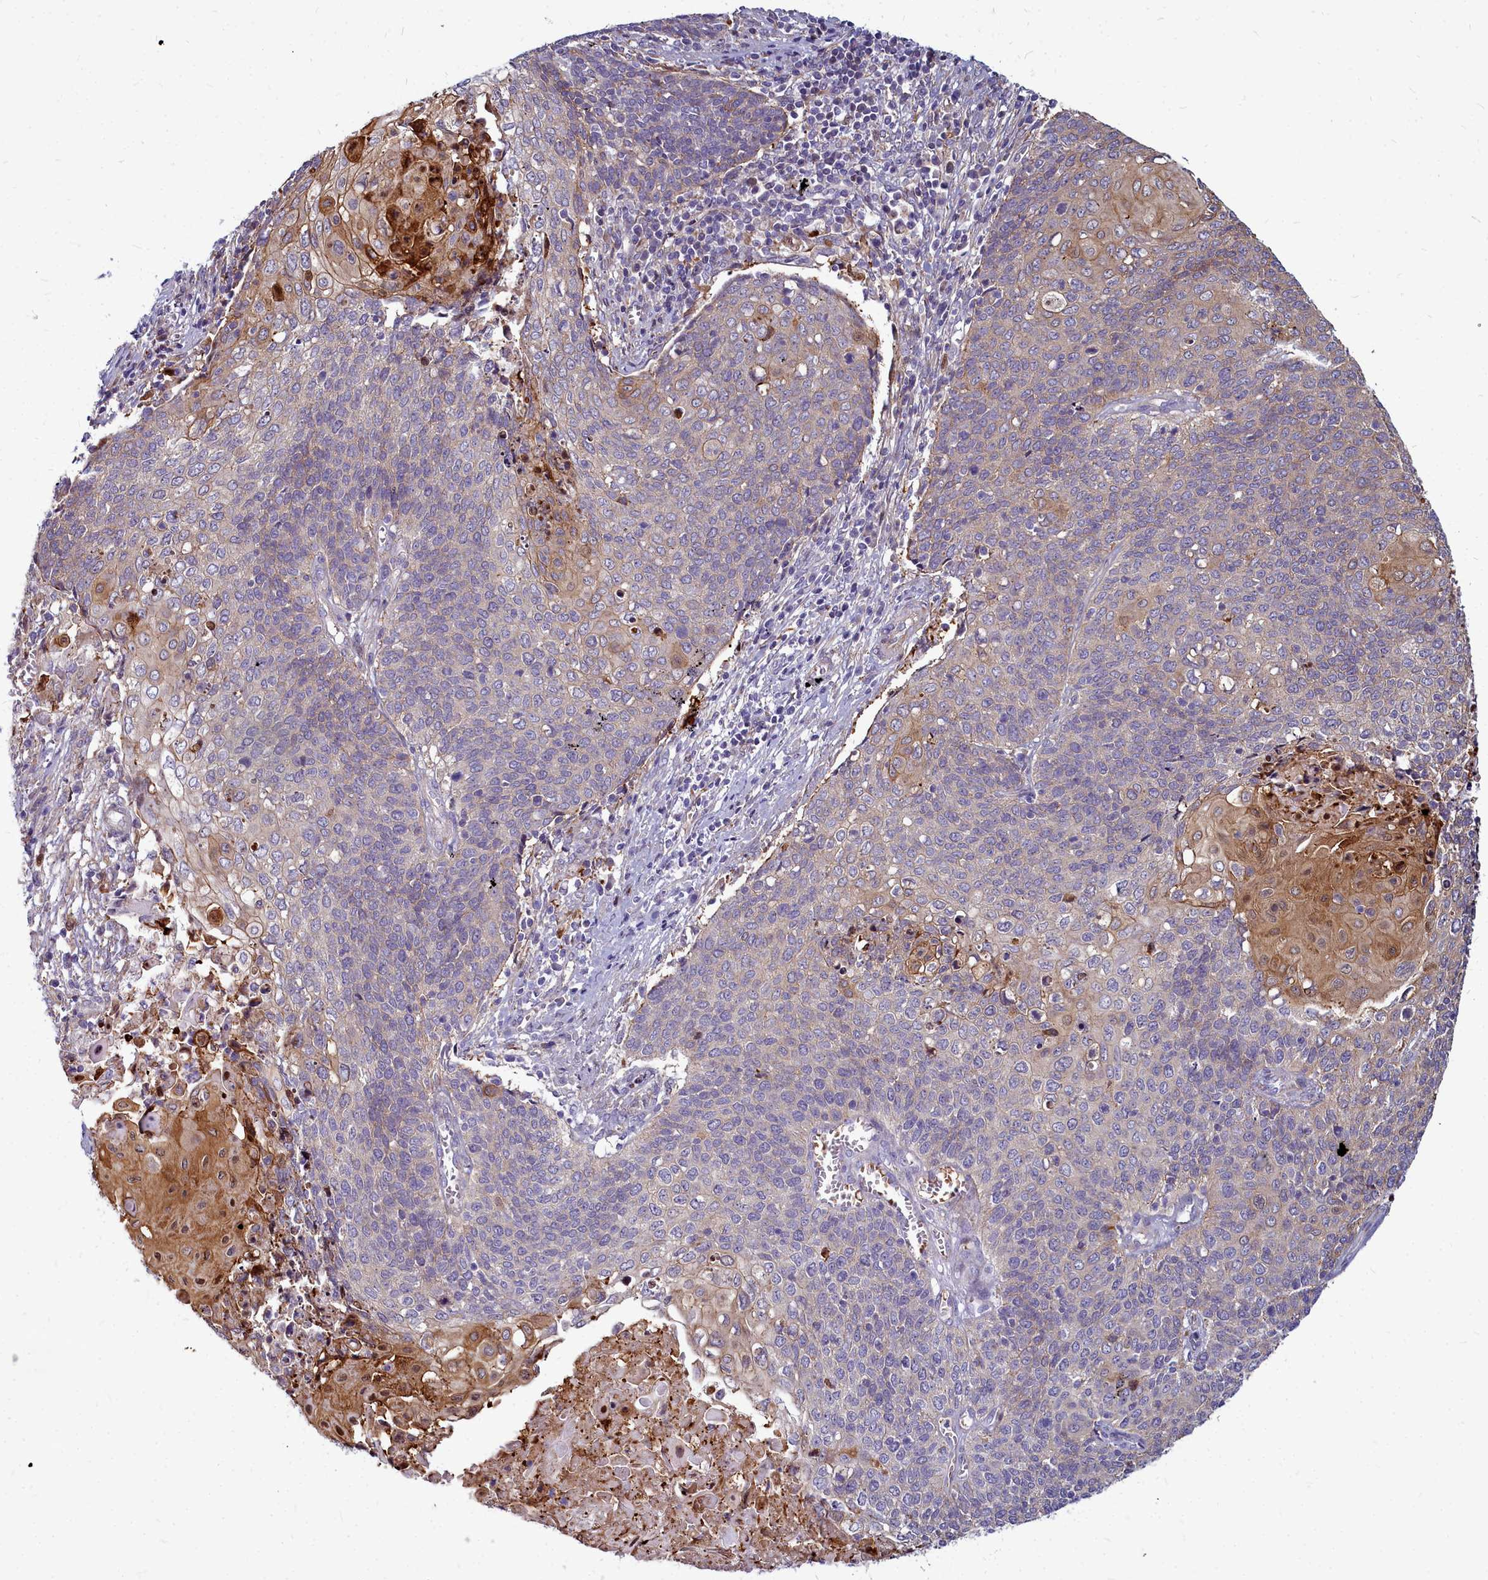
{"staining": {"intensity": "moderate", "quantity": "<25%", "location": "cytoplasmic/membranous,nuclear"}, "tissue": "cervical cancer", "cell_type": "Tumor cells", "image_type": "cancer", "snomed": [{"axis": "morphology", "description": "Squamous cell carcinoma, NOS"}, {"axis": "topography", "description": "Cervix"}], "caption": "DAB immunohistochemical staining of cervical cancer exhibits moderate cytoplasmic/membranous and nuclear protein expression in approximately <25% of tumor cells. The protein of interest is stained brown, and the nuclei are stained in blue (DAB (3,3'-diaminobenzidine) IHC with brightfield microscopy, high magnification).", "gene": "TTC5", "patient": {"sex": "female", "age": 39}}